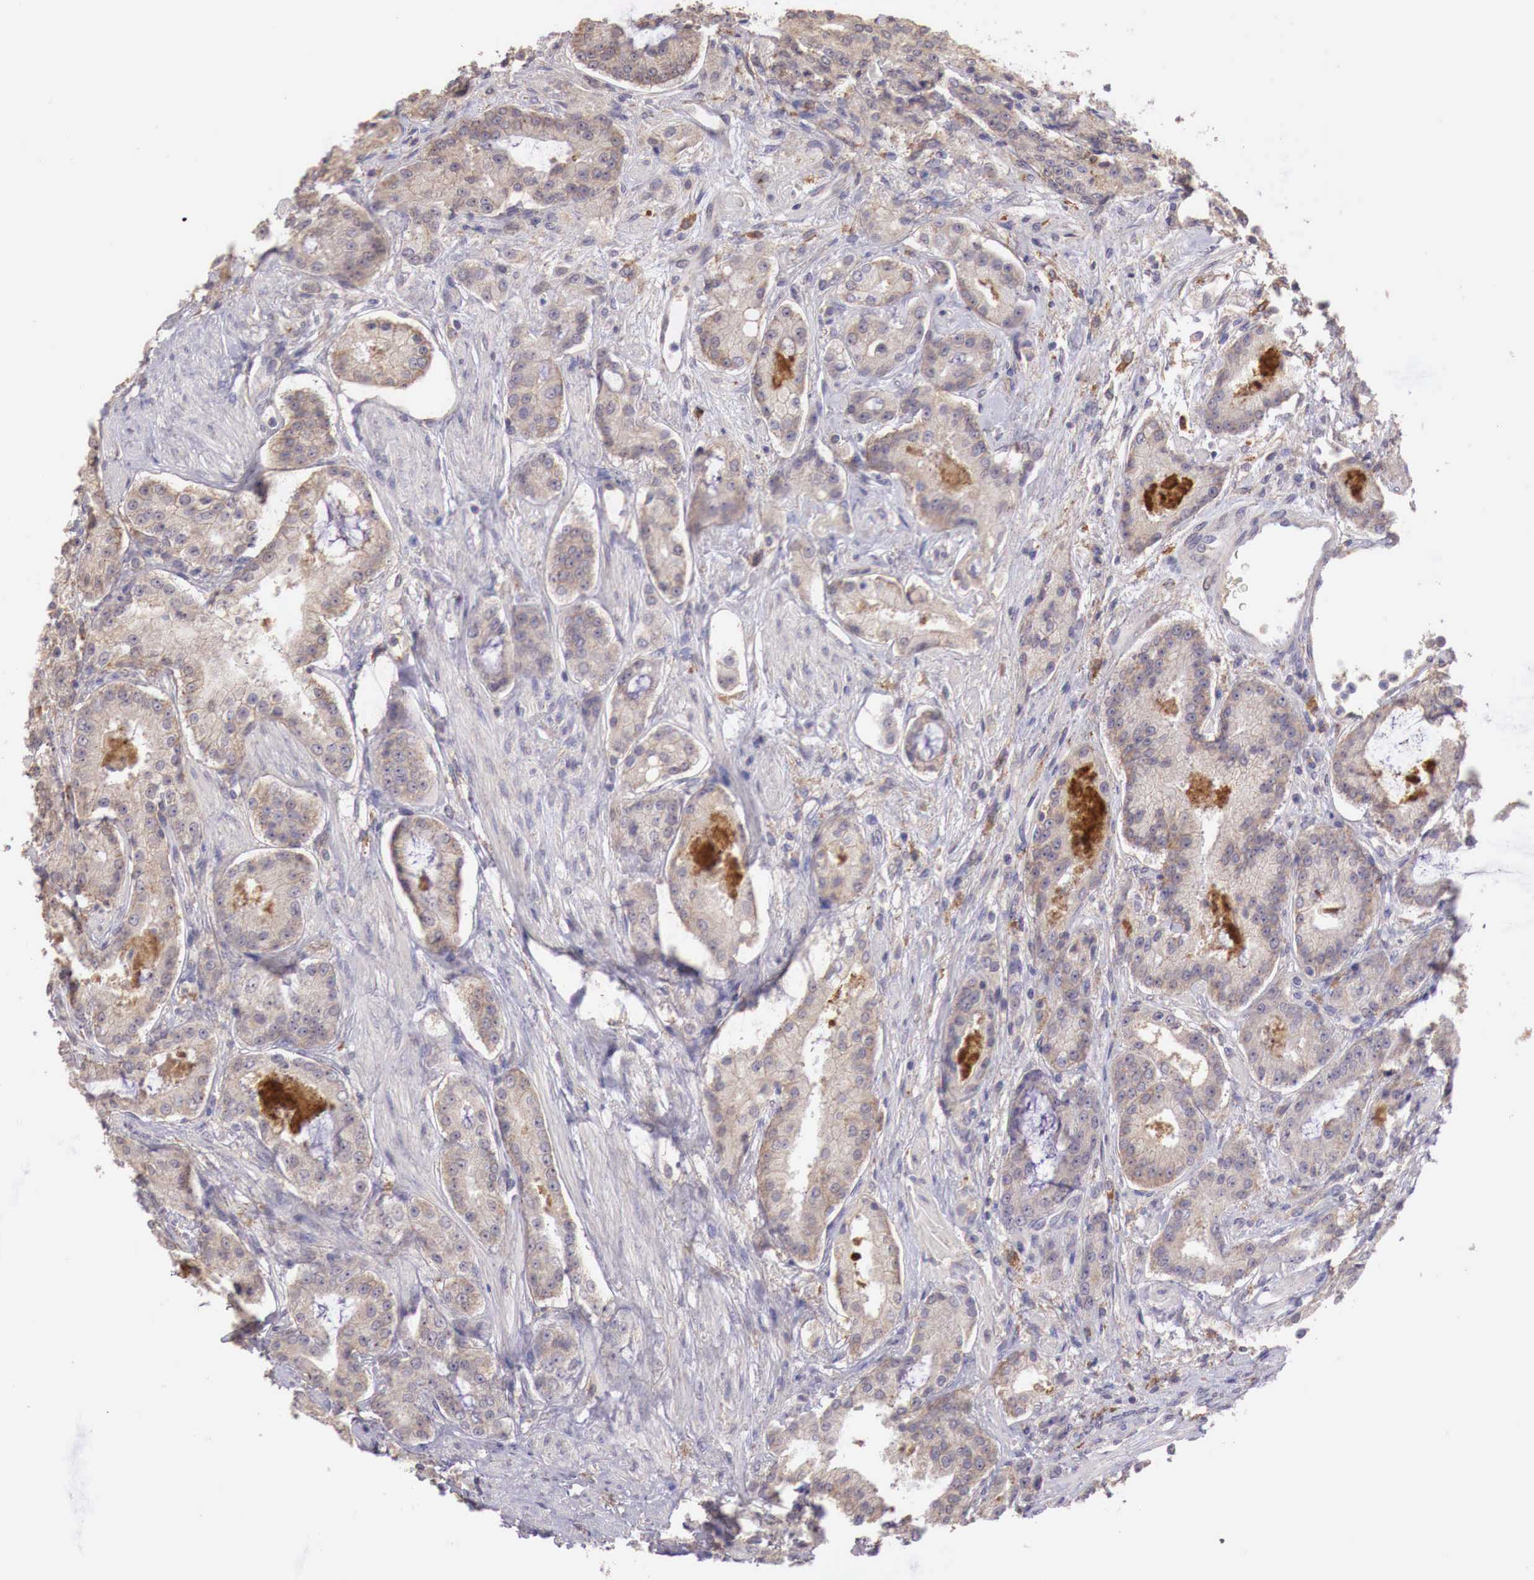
{"staining": {"intensity": "weak", "quantity": ">75%", "location": "cytoplasmic/membranous"}, "tissue": "prostate cancer", "cell_type": "Tumor cells", "image_type": "cancer", "snomed": [{"axis": "morphology", "description": "Adenocarcinoma, Medium grade"}, {"axis": "topography", "description": "Prostate"}], "caption": "Weak cytoplasmic/membranous staining is identified in about >75% of tumor cells in prostate adenocarcinoma (medium-grade). Using DAB (3,3'-diaminobenzidine) (brown) and hematoxylin (blue) stains, captured at high magnification using brightfield microscopy.", "gene": "CHRDL1", "patient": {"sex": "male", "age": 72}}